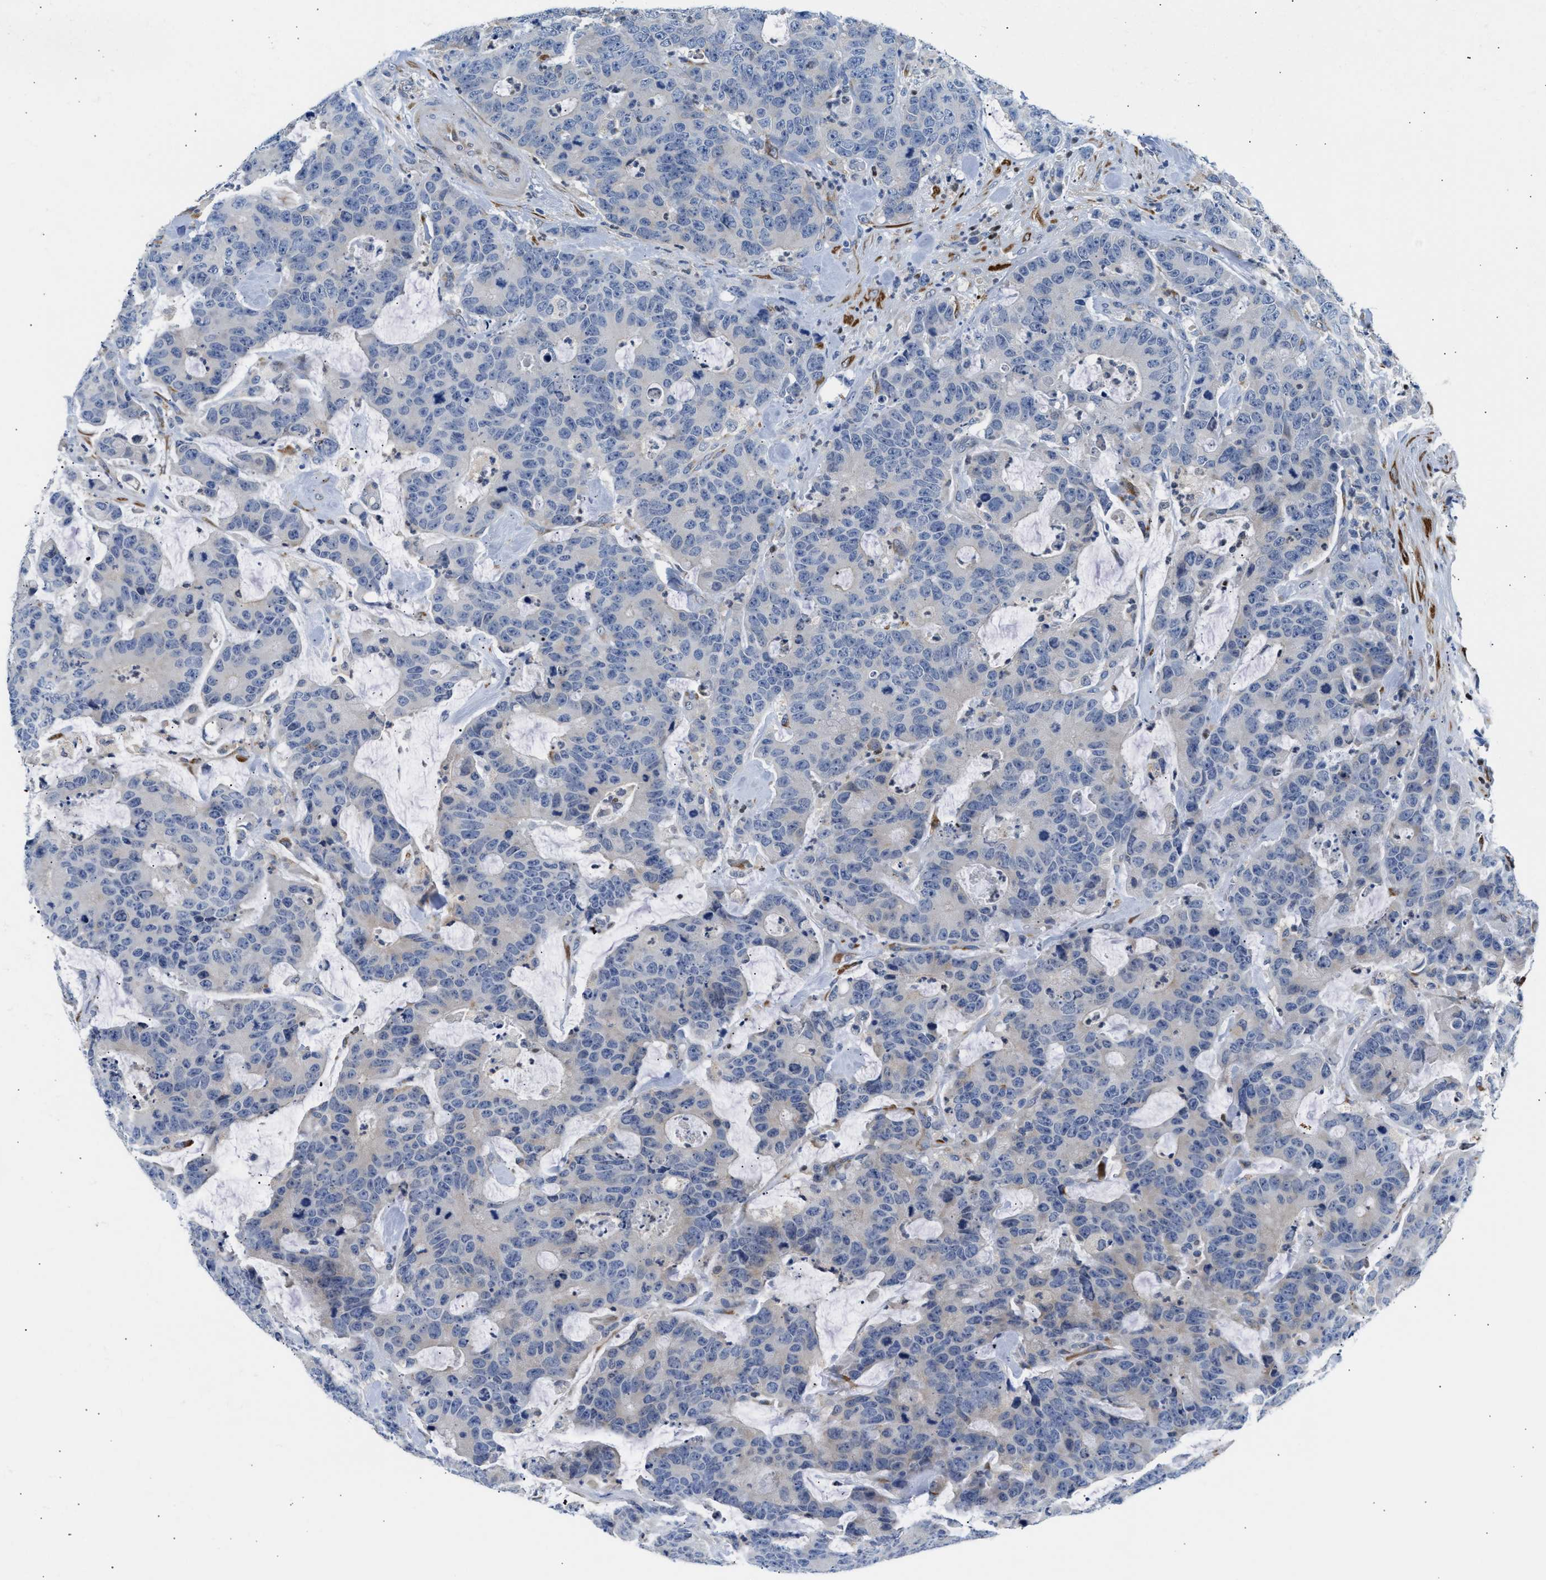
{"staining": {"intensity": "weak", "quantity": "<25%", "location": "cytoplasmic/membranous"}, "tissue": "colorectal cancer", "cell_type": "Tumor cells", "image_type": "cancer", "snomed": [{"axis": "morphology", "description": "Adenocarcinoma, NOS"}, {"axis": "topography", "description": "Colon"}], "caption": "This is an IHC micrograph of human colorectal cancer (adenocarcinoma). There is no positivity in tumor cells.", "gene": "PPM1L", "patient": {"sex": "female", "age": 86}}